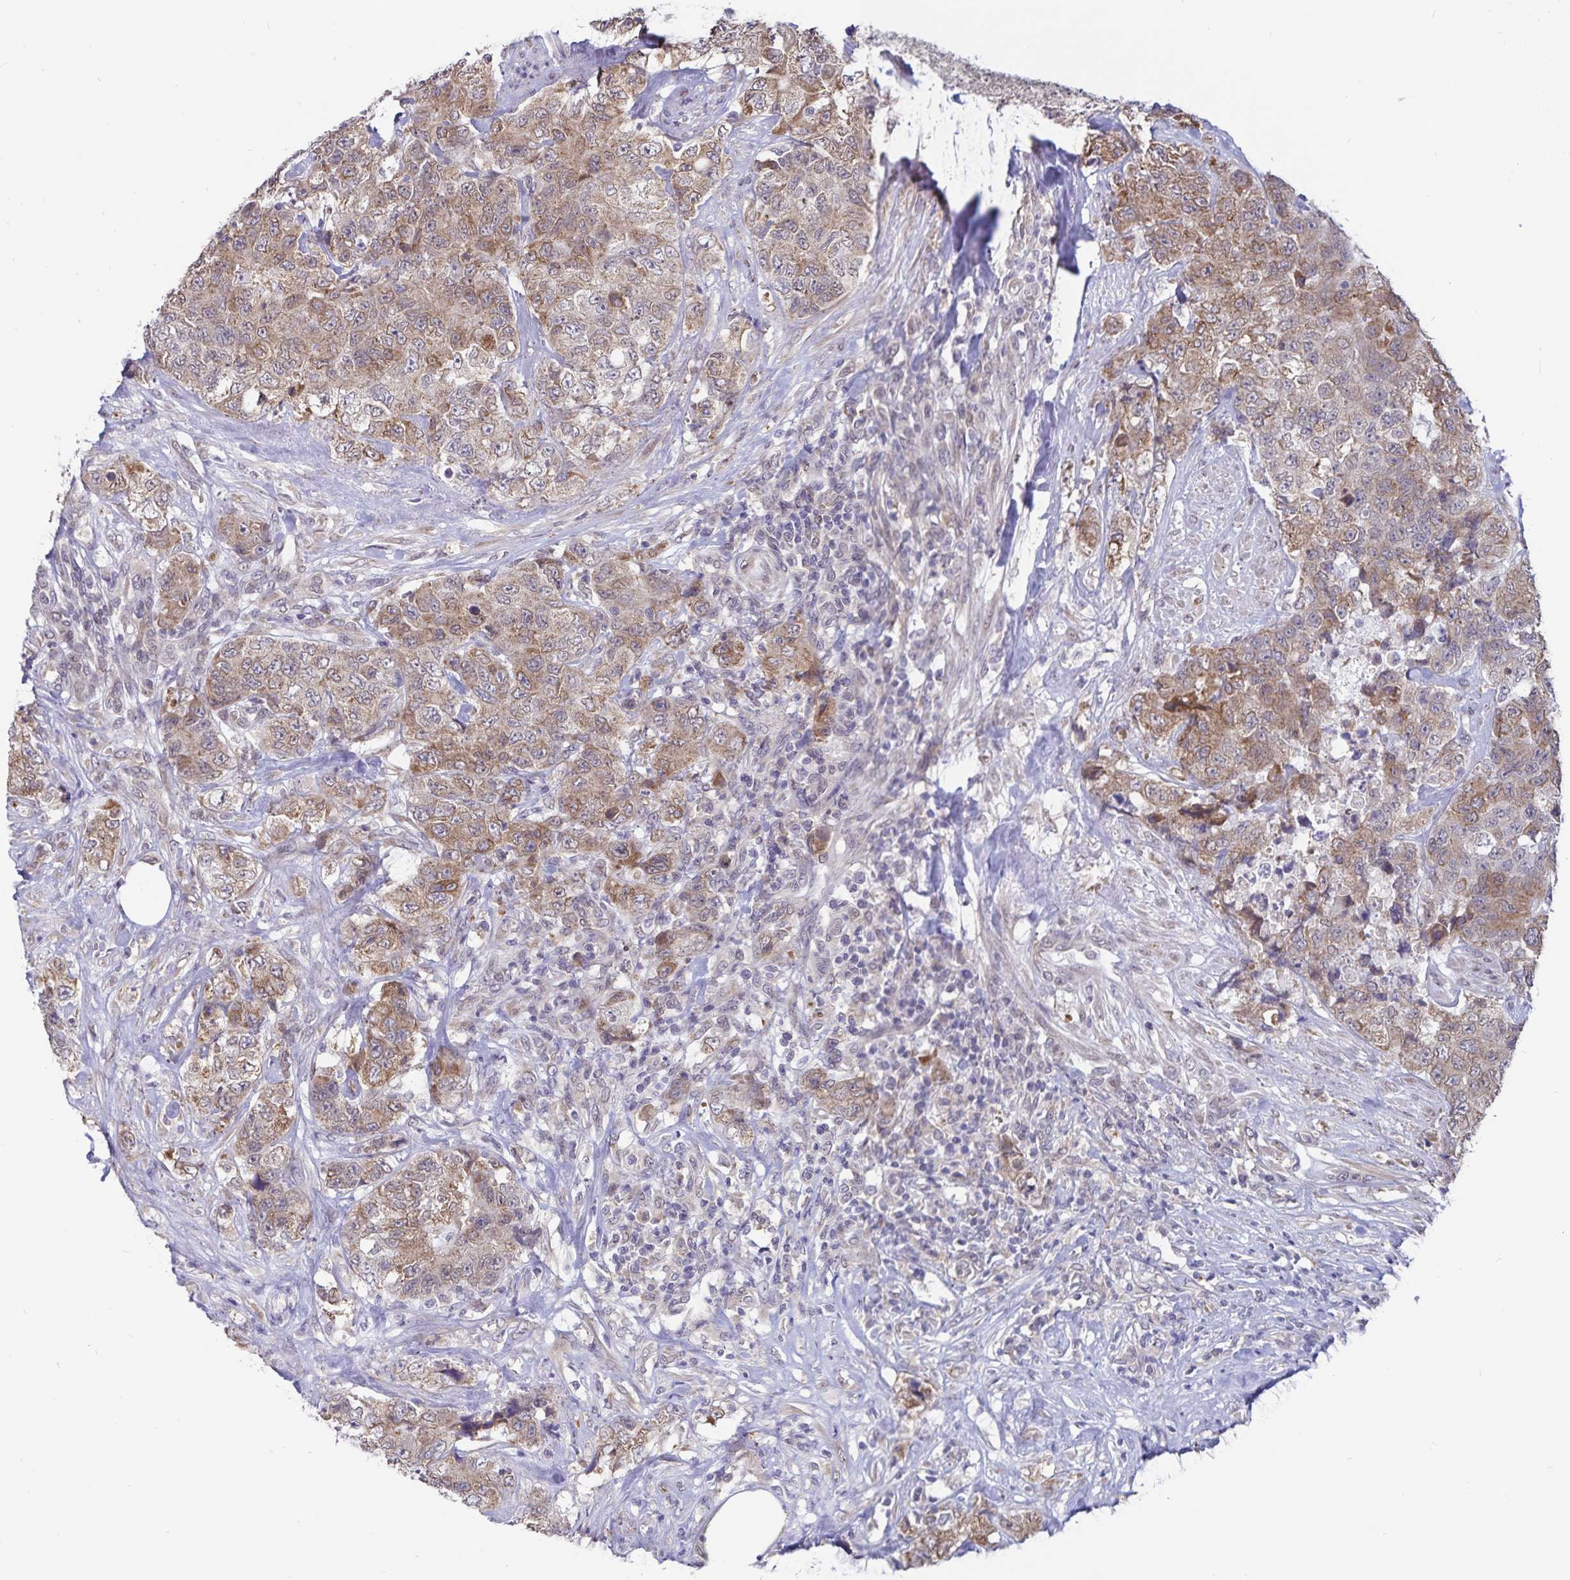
{"staining": {"intensity": "moderate", "quantity": "25%-75%", "location": "cytoplasmic/membranous"}, "tissue": "urothelial cancer", "cell_type": "Tumor cells", "image_type": "cancer", "snomed": [{"axis": "morphology", "description": "Urothelial carcinoma, High grade"}, {"axis": "topography", "description": "Urinary bladder"}], "caption": "A medium amount of moderate cytoplasmic/membranous expression is present in about 25%-75% of tumor cells in urothelial carcinoma (high-grade) tissue.", "gene": "ATP2A2", "patient": {"sex": "female", "age": 78}}